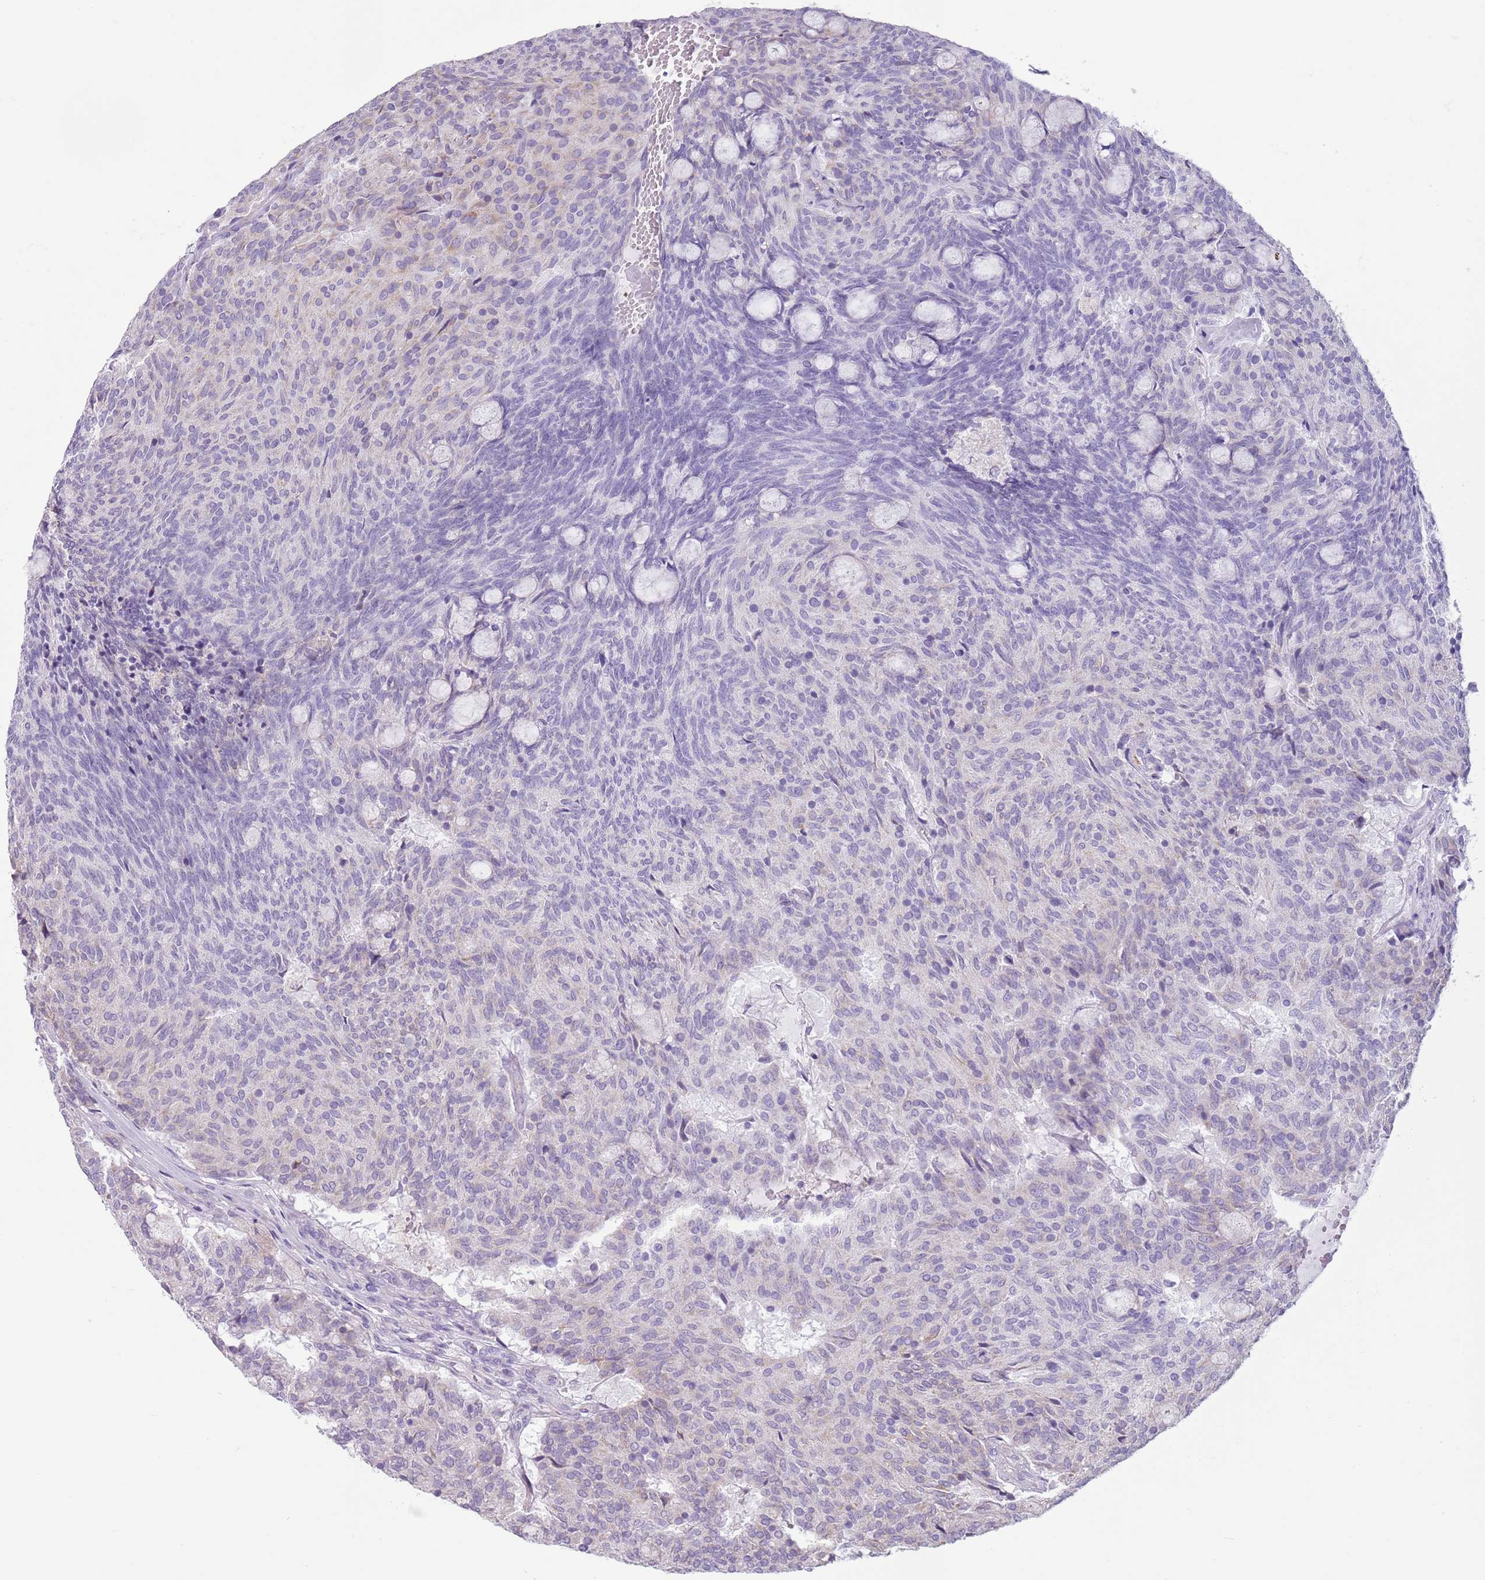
{"staining": {"intensity": "weak", "quantity": "<25%", "location": "cytoplasmic/membranous"}, "tissue": "carcinoid", "cell_type": "Tumor cells", "image_type": "cancer", "snomed": [{"axis": "morphology", "description": "Carcinoid, malignant, NOS"}, {"axis": "topography", "description": "Pancreas"}], "caption": "This is a histopathology image of IHC staining of carcinoid (malignant), which shows no staining in tumor cells.", "gene": "HYOU1", "patient": {"sex": "female", "age": 54}}